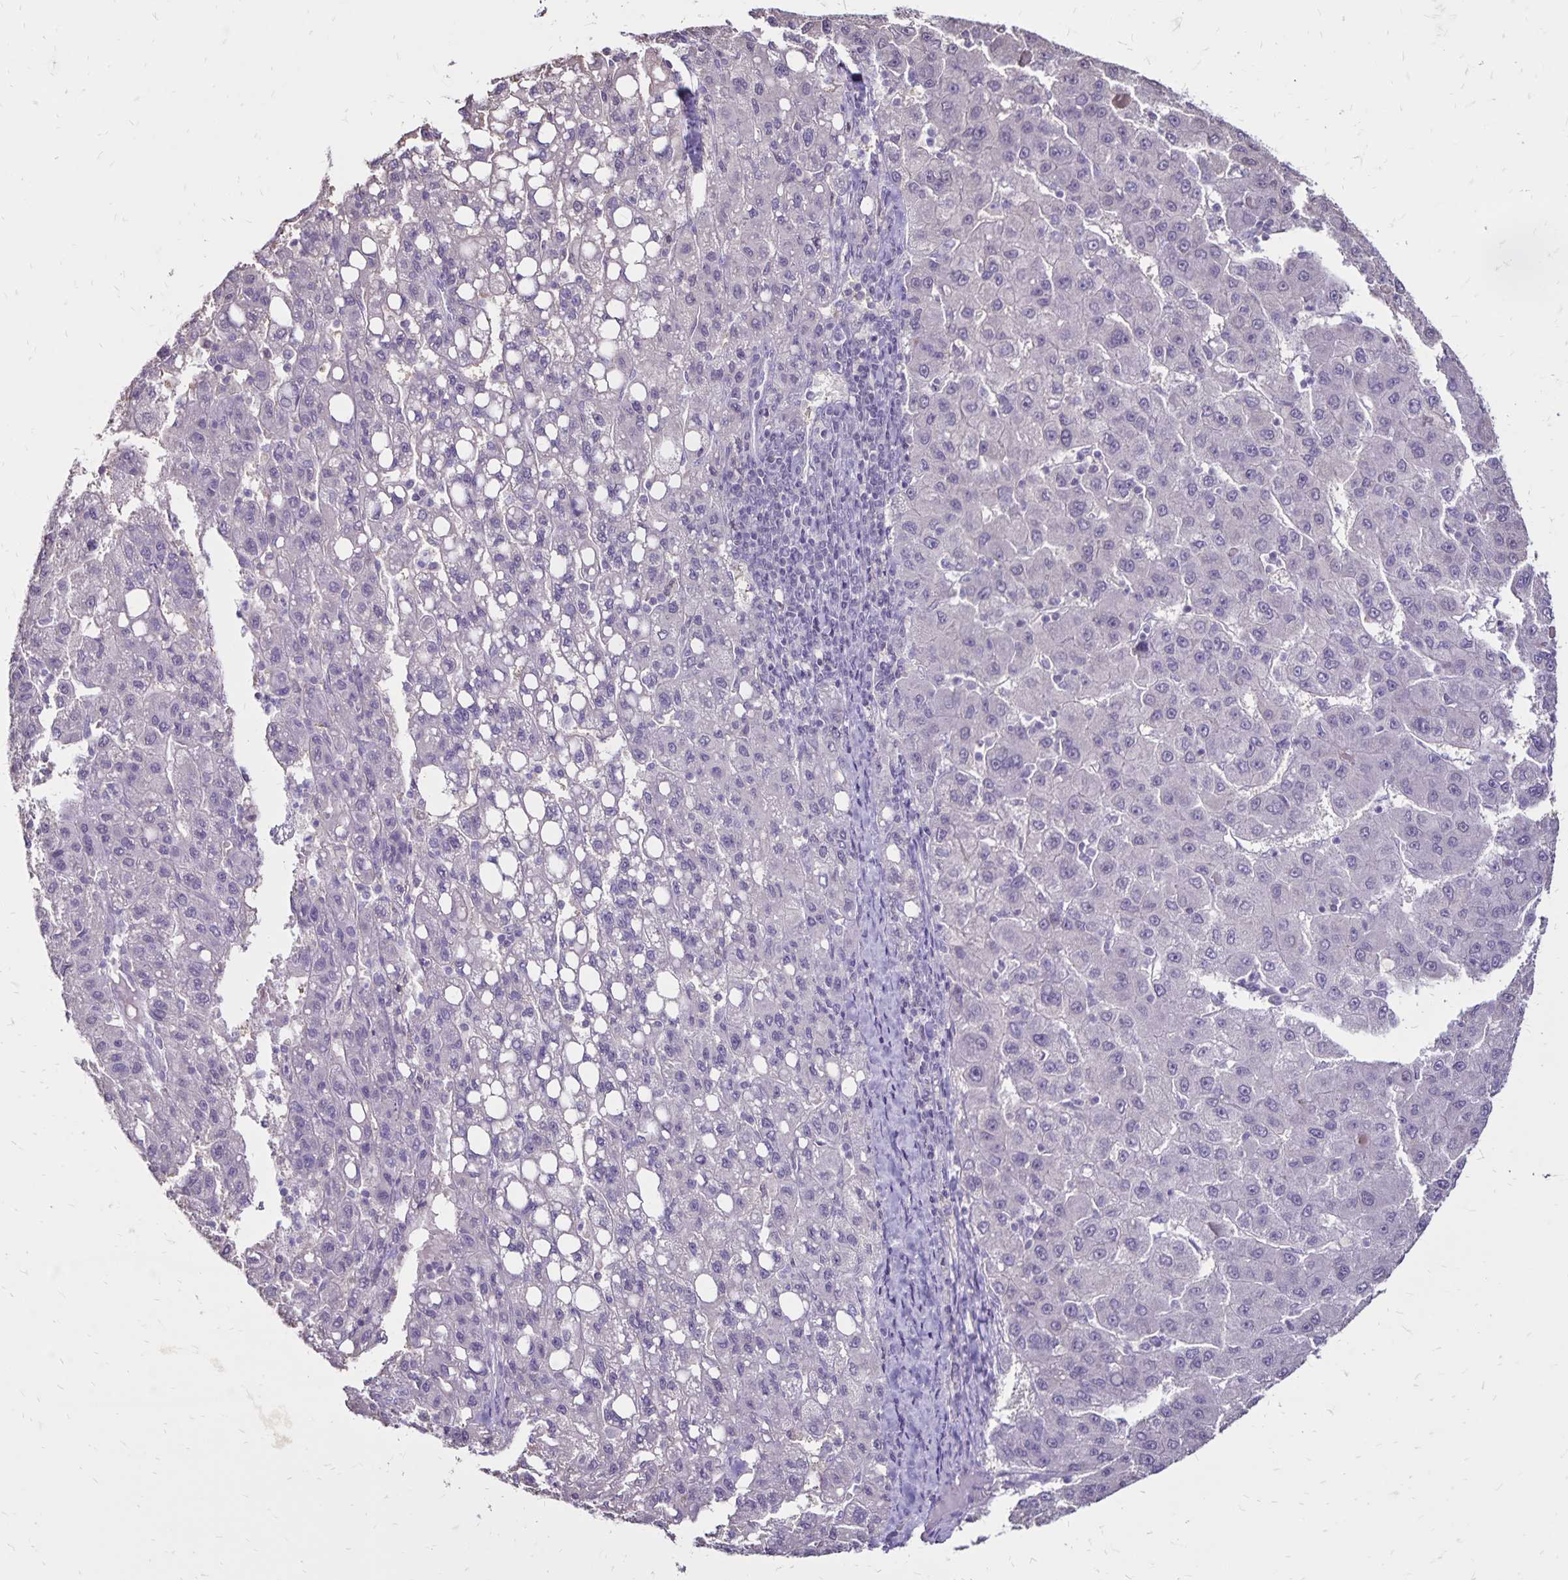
{"staining": {"intensity": "negative", "quantity": "none", "location": "none"}, "tissue": "liver cancer", "cell_type": "Tumor cells", "image_type": "cancer", "snomed": [{"axis": "morphology", "description": "Carcinoma, Hepatocellular, NOS"}, {"axis": "topography", "description": "Liver"}], "caption": "Immunohistochemistry of human hepatocellular carcinoma (liver) displays no positivity in tumor cells.", "gene": "SH3GL3", "patient": {"sex": "female", "age": 82}}